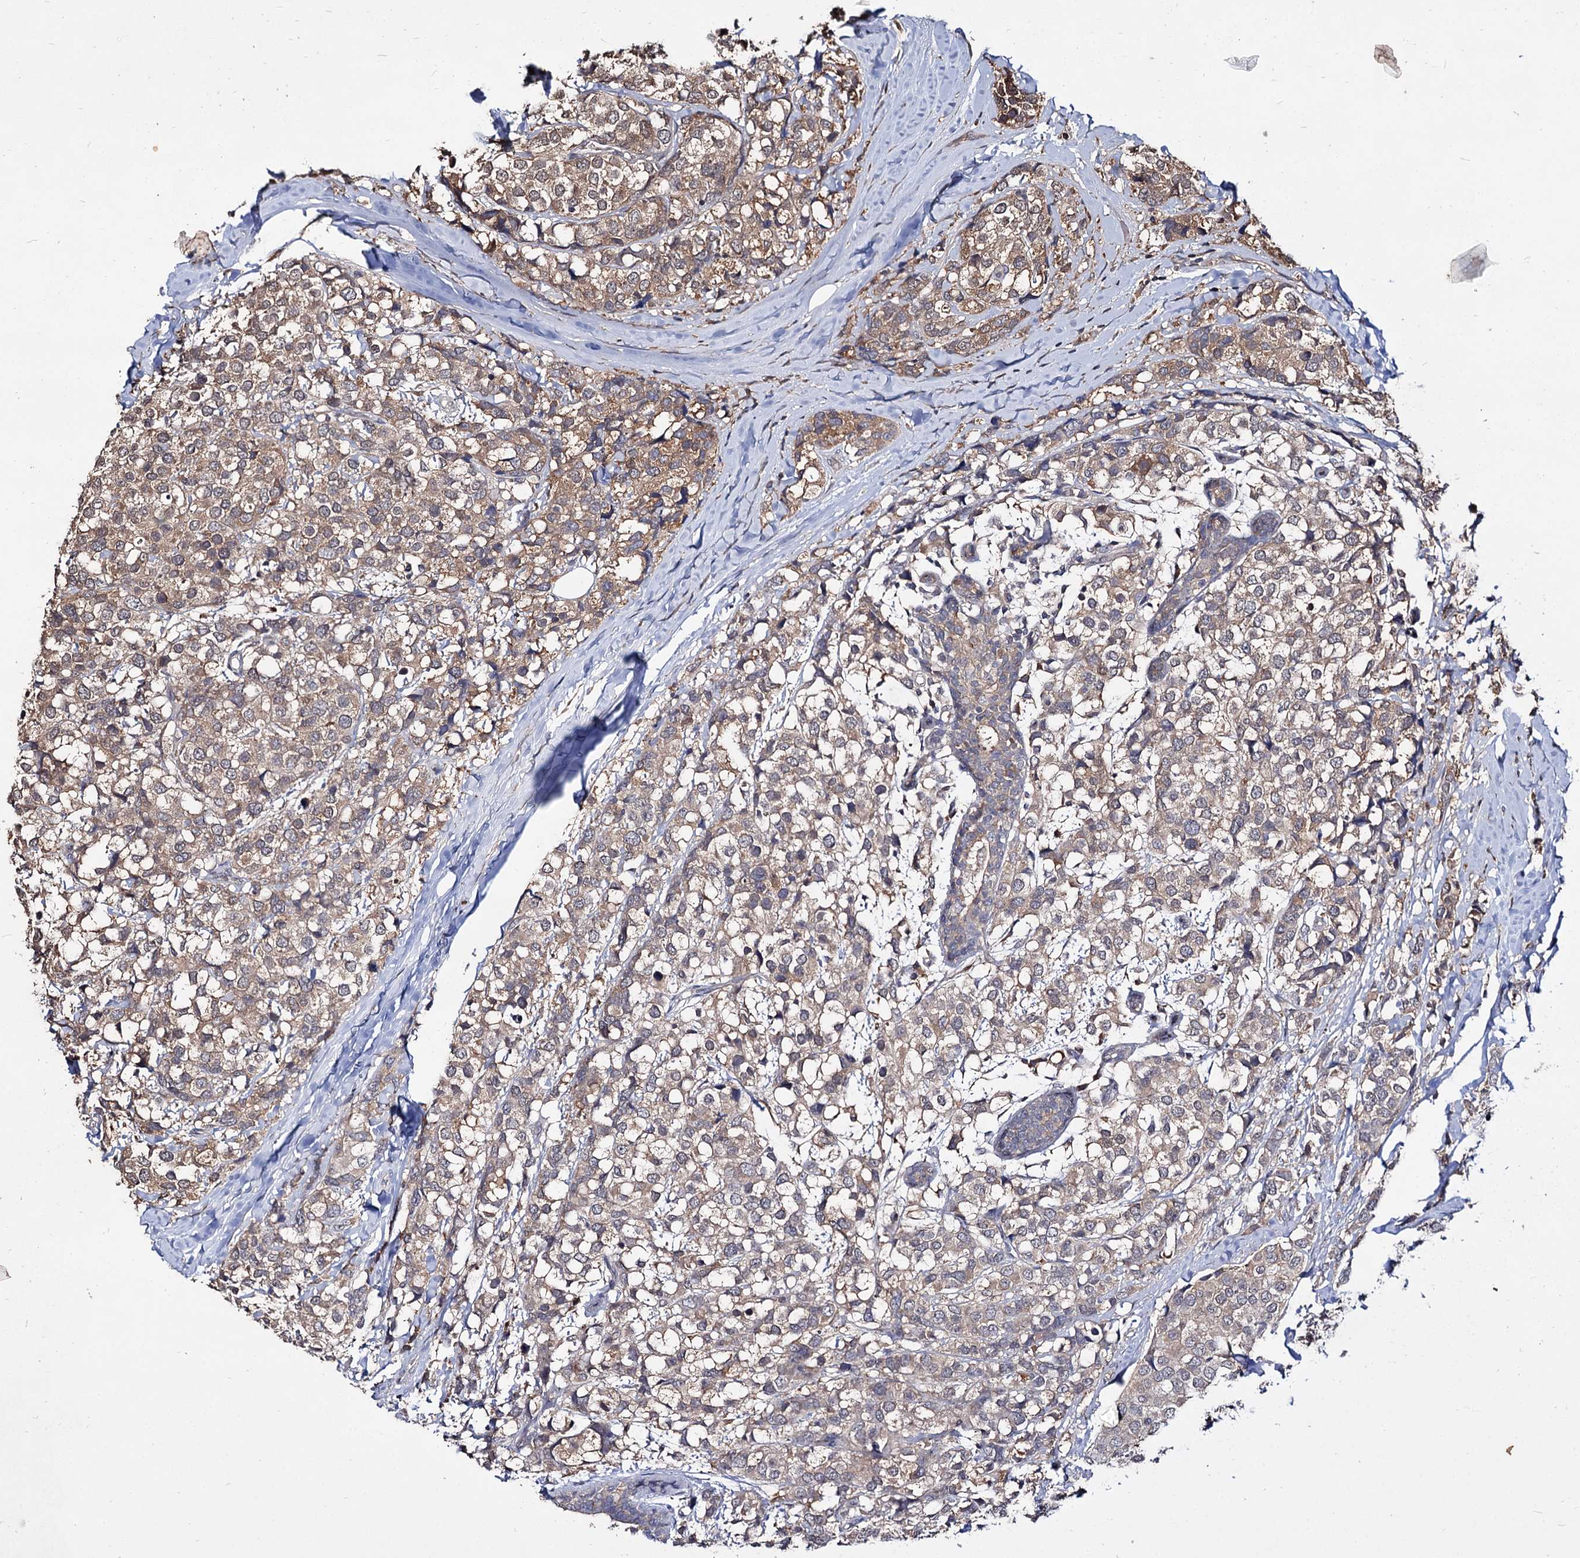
{"staining": {"intensity": "moderate", "quantity": ">75%", "location": "cytoplasmic/membranous"}, "tissue": "breast cancer", "cell_type": "Tumor cells", "image_type": "cancer", "snomed": [{"axis": "morphology", "description": "Lobular carcinoma"}, {"axis": "topography", "description": "Breast"}], "caption": "Moderate cytoplasmic/membranous staining is seen in approximately >75% of tumor cells in lobular carcinoma (breast). The protein of interest is stained brown, and the nuclei are stained in blue (DAB (3,3'-diaminobenzidine) IHC with brightfield microscopy, high magnification).", "gene": "ARFIP2", "patient": {"sex": "female", "age": 59}}